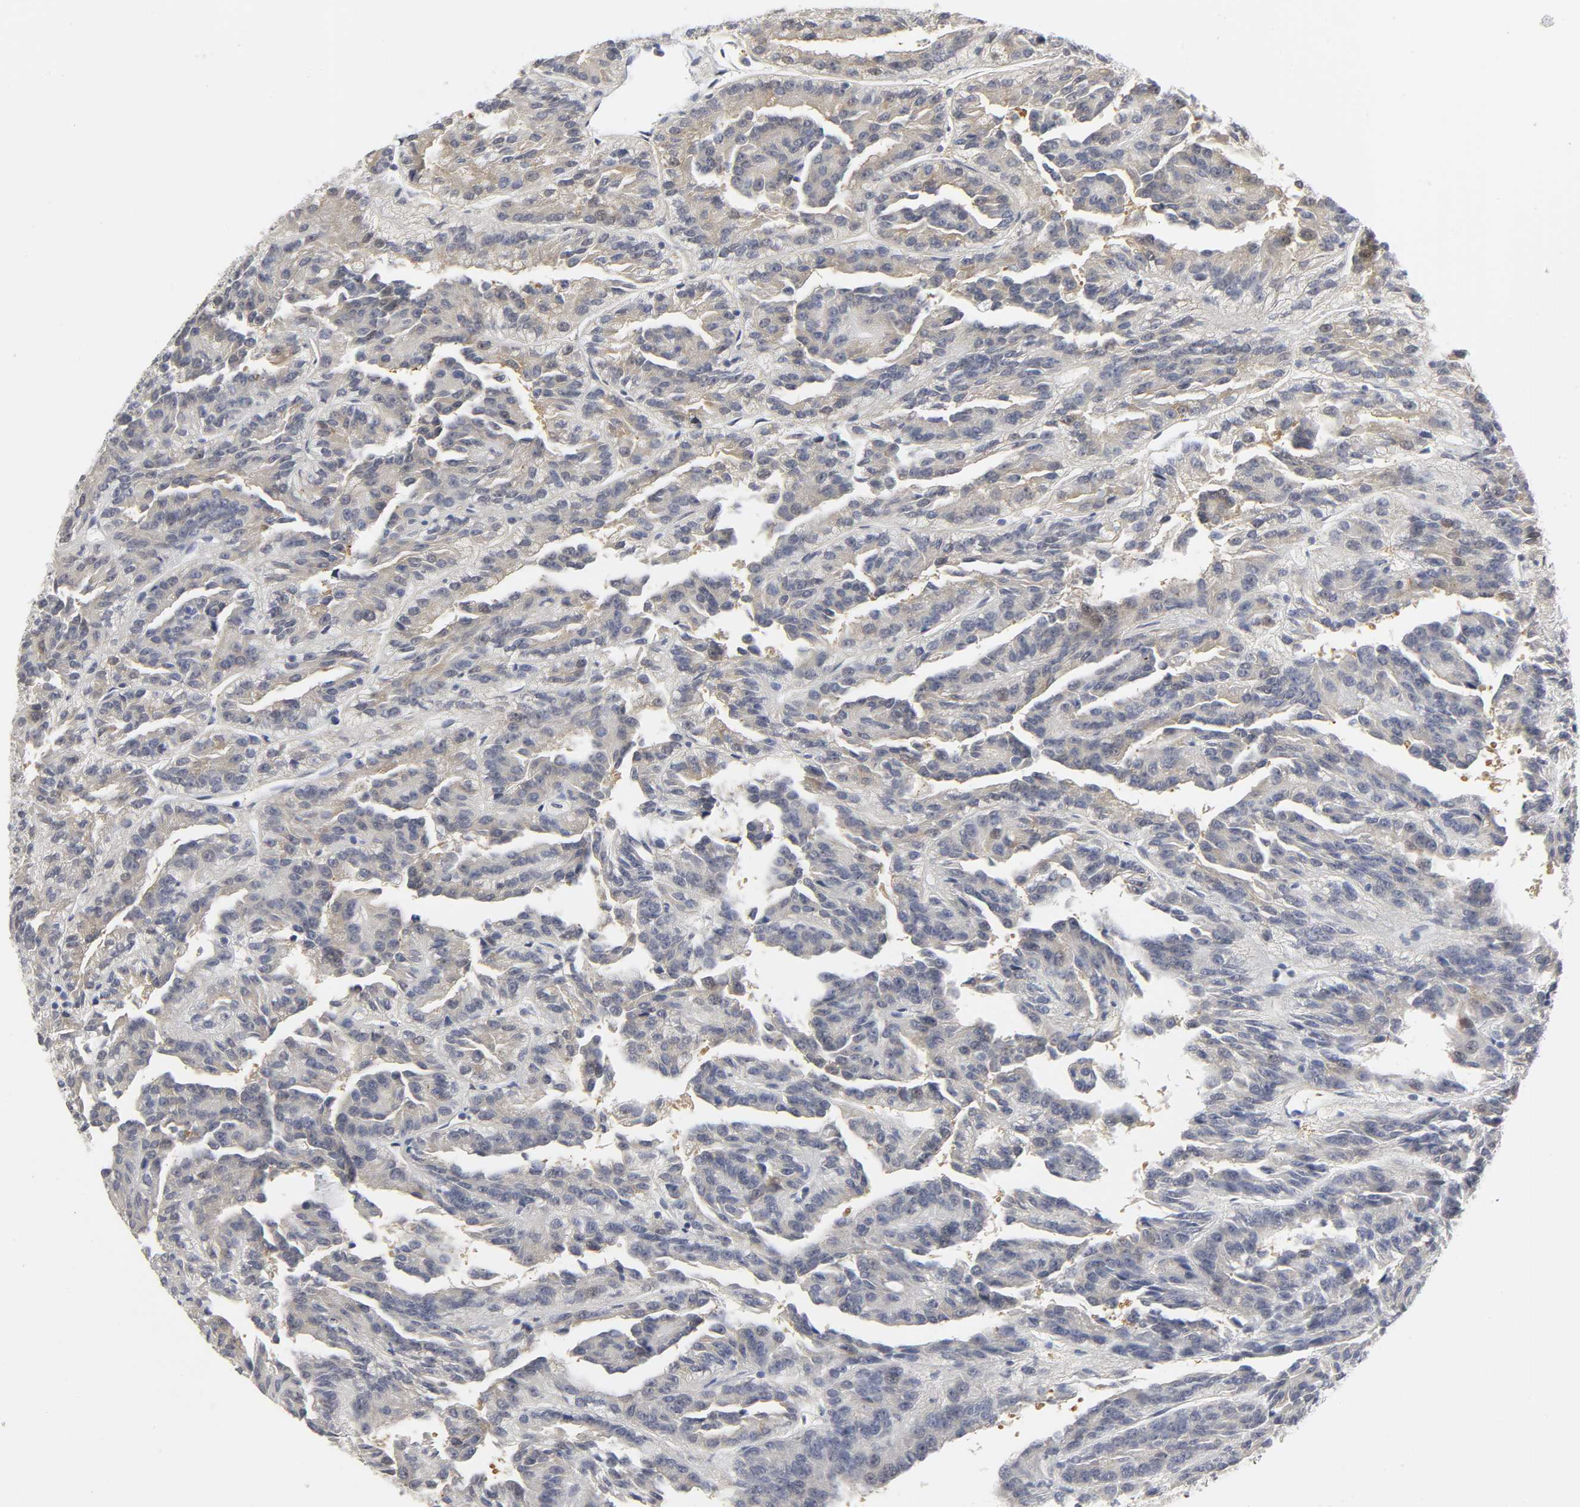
{"staining": {"intensity": "weak", "quantity": "<25%", "location": "cytoplasmic/membranous"}, "tissue": "renal cancer", "cell_type": "Tumor cells", "image_type": "cancer", "snomed": [{"axis": "morphology", "description": "Adenocarcinoma, NOS"}, {"axis": "topography", "description": "Kidney"}], "caption": "Immunohistochemistry of human renal adenocarcinoma displays no expression in tumor cells.", "gene": "PDLIM3", "patient": {"sex": "male", "age": 46}}